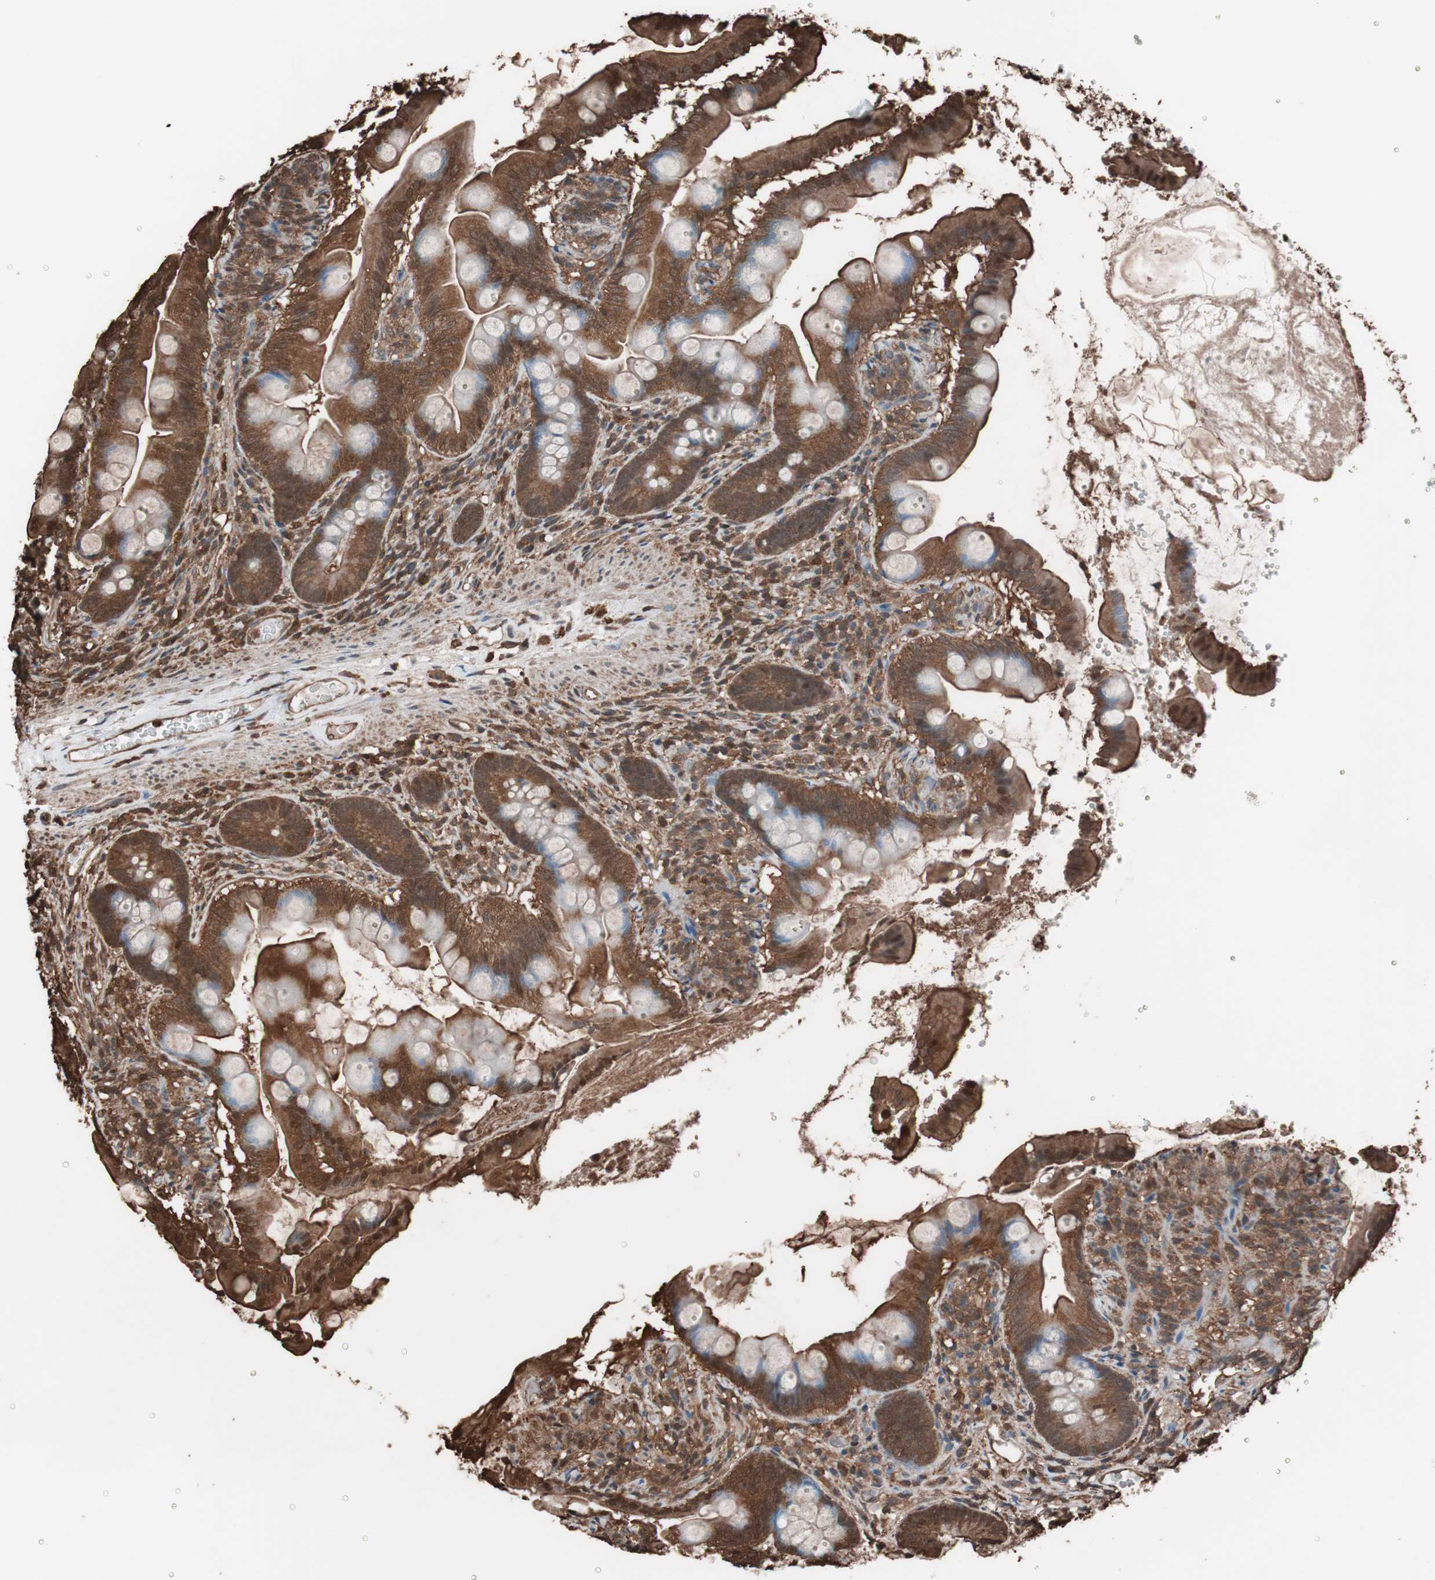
{"staining": {"intensity": "strong", "quantity": ">75%", "location": "cytoplasmic/membranous"}, "tissue": "small intestine", "cell_type": "Glandular cells", "image_type": "normal", "snomed": [{"axis": "morphology", "description": "Normal tissue, NOS"}, {"axis": "topography", "description": "Small intestine"}], "caption": "Unremarkable small intestine was stained to show a protein in brown. There is high levels of strong cytoplasmic/membranous staining in approximately >75% of glandular cells.", "gene": "CALM2", "patient": {"sex": "female", "age": 56}}